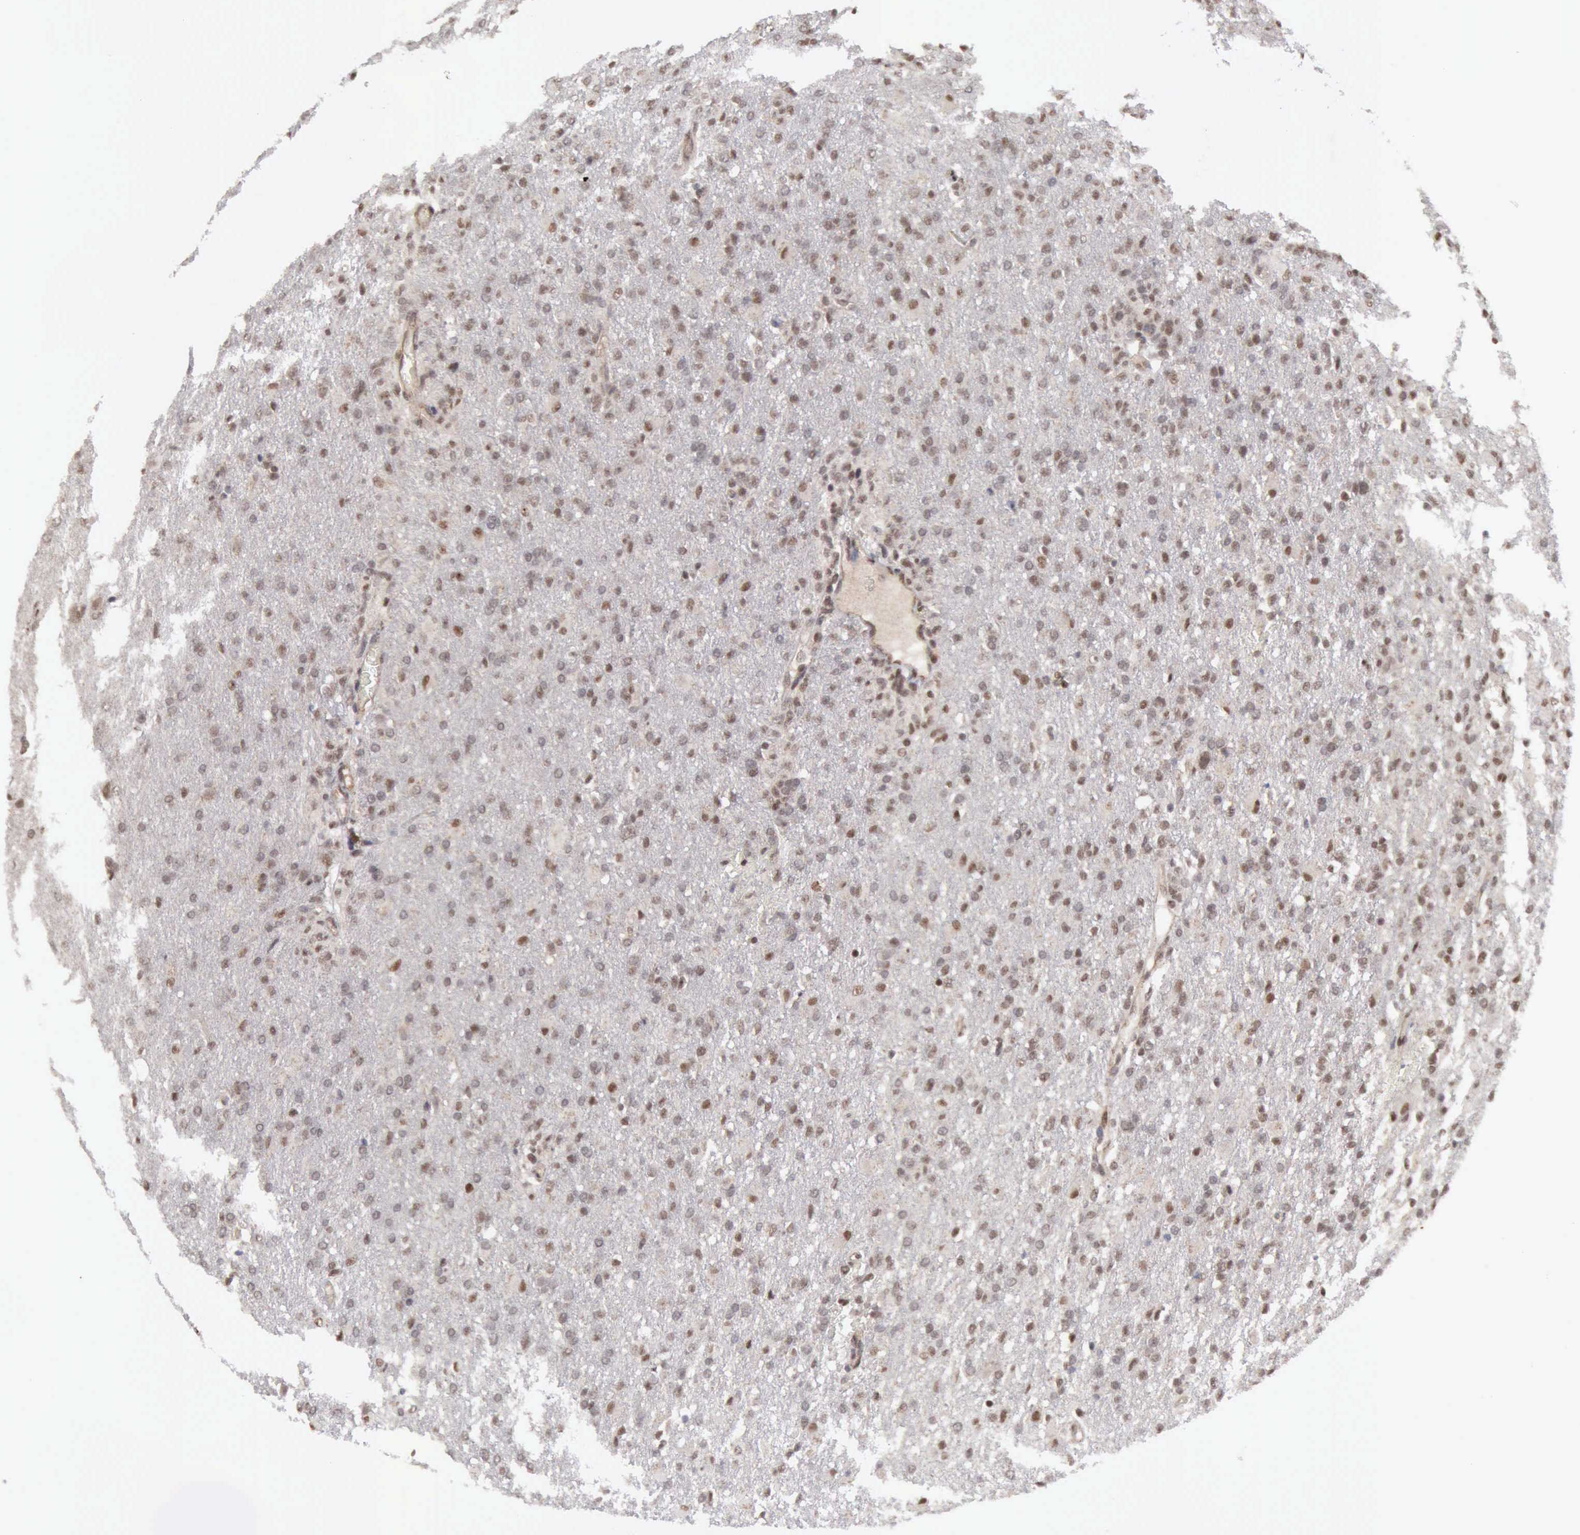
{"staining": {"intensity": "weak", "quantity": "<25%", "location": "nuclear"}, "tissue": "glioma", "cell_type": "Tumor cells", "image_type": "cancer", "snomed": [{"axis": "morphology", "description": "Glioma, malignant, High grade"}, {"axis": "topography", "description": "Brain"}], "caption": "Immunohistochemistry histopathology image of high-grade glioma (malignant) stained for a protein (brown), which shows no positivity in tumor cells.", "gene": "CDKN2A", "patient": {"sex": "male", "age": 68}}